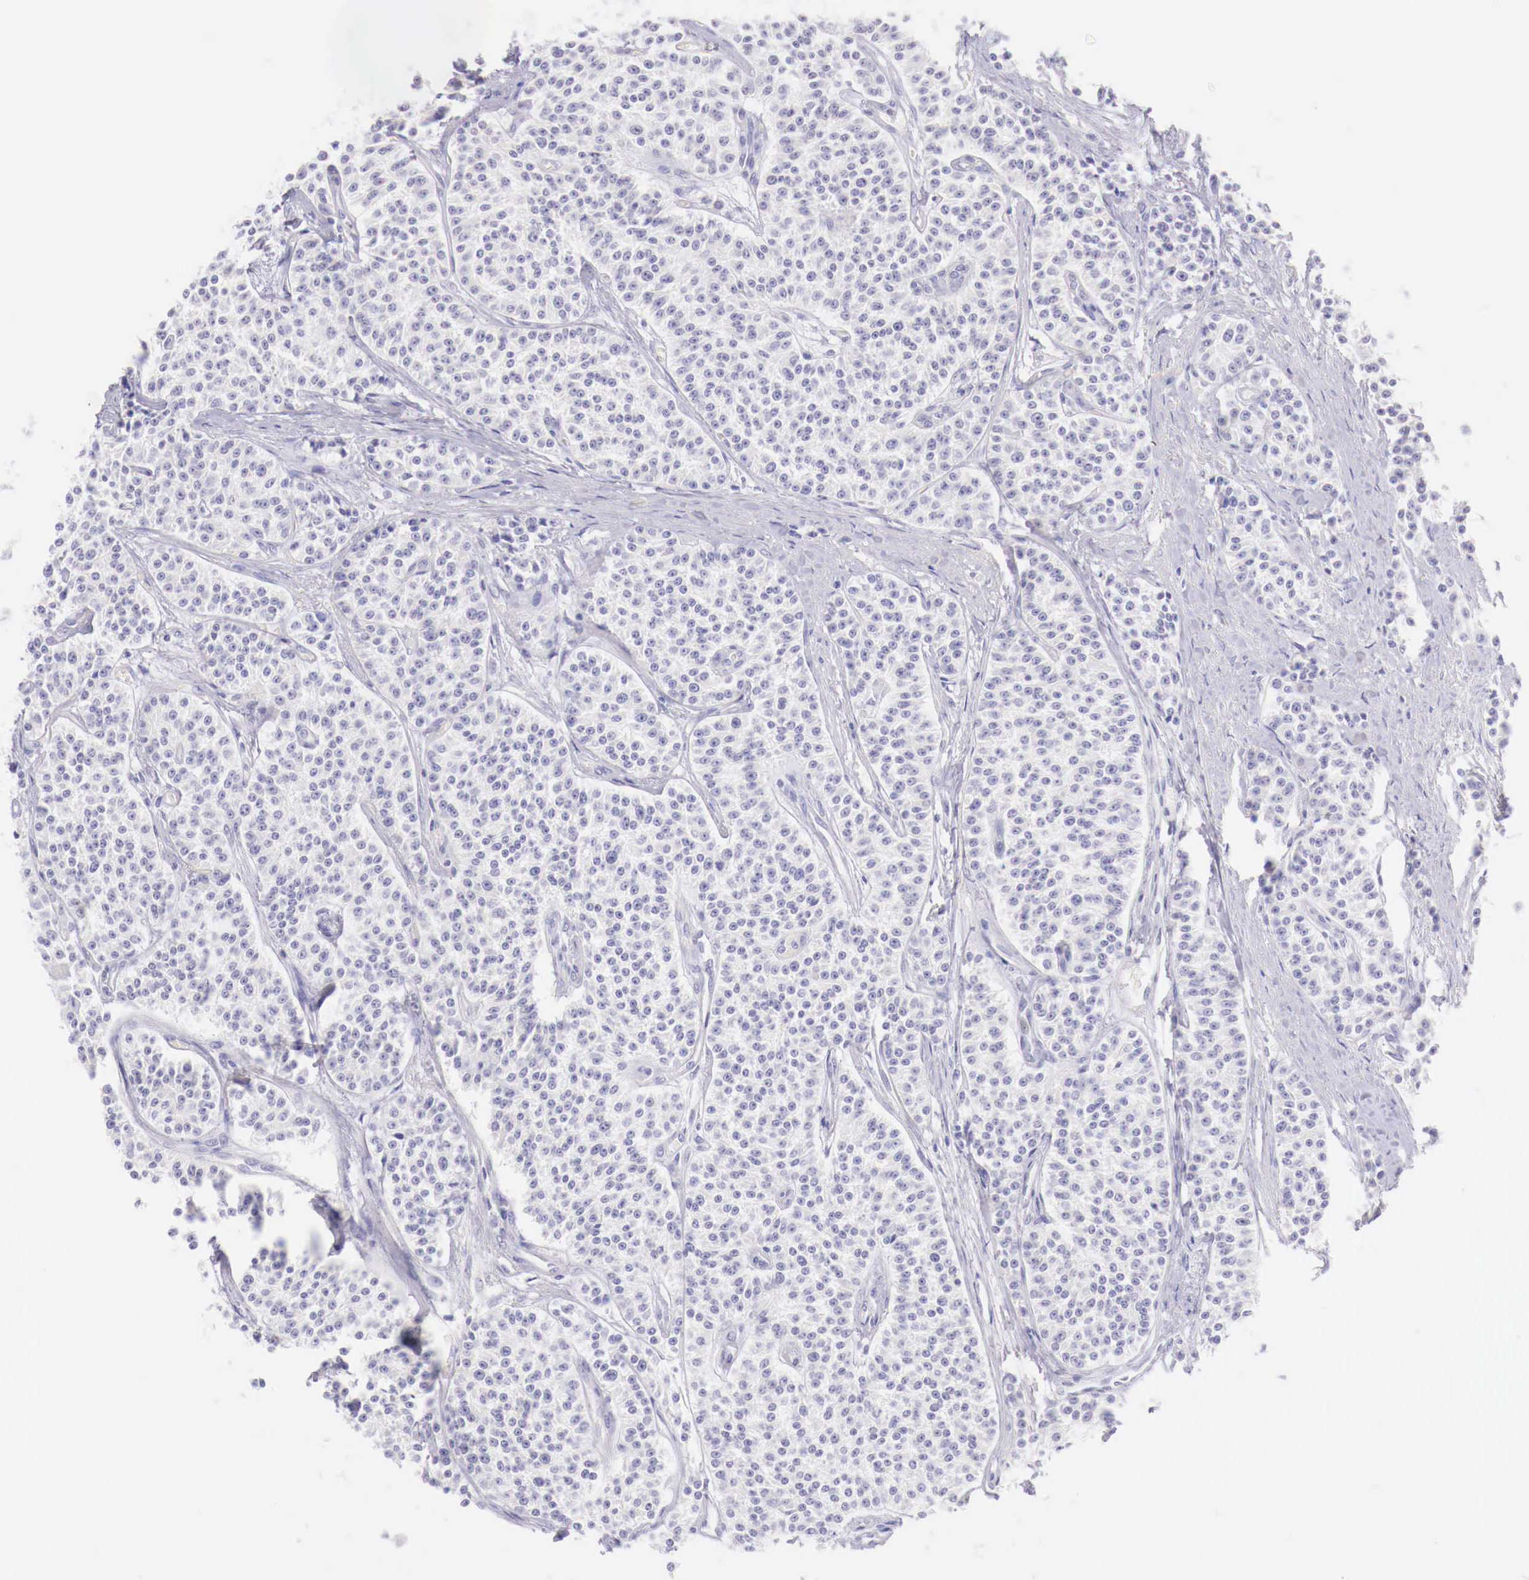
{"staining": {"intensity": "negative", "quantity": "none", "location": "none"}, "tissue": "carcinoid", "cell_type": "Tumor cells", "image_type": "cancer", "snomed": [{"axis": "morphology", "description": "Carcinoid, malignant, NOS"}, {"axis": "topography", "description": "Stomach"}], "caption": "Protein analysis of carcinoid reveals no significant positivity in tumor cells.", "gene": "BCL6", "patient": {"sex": "female", "age": 76}}